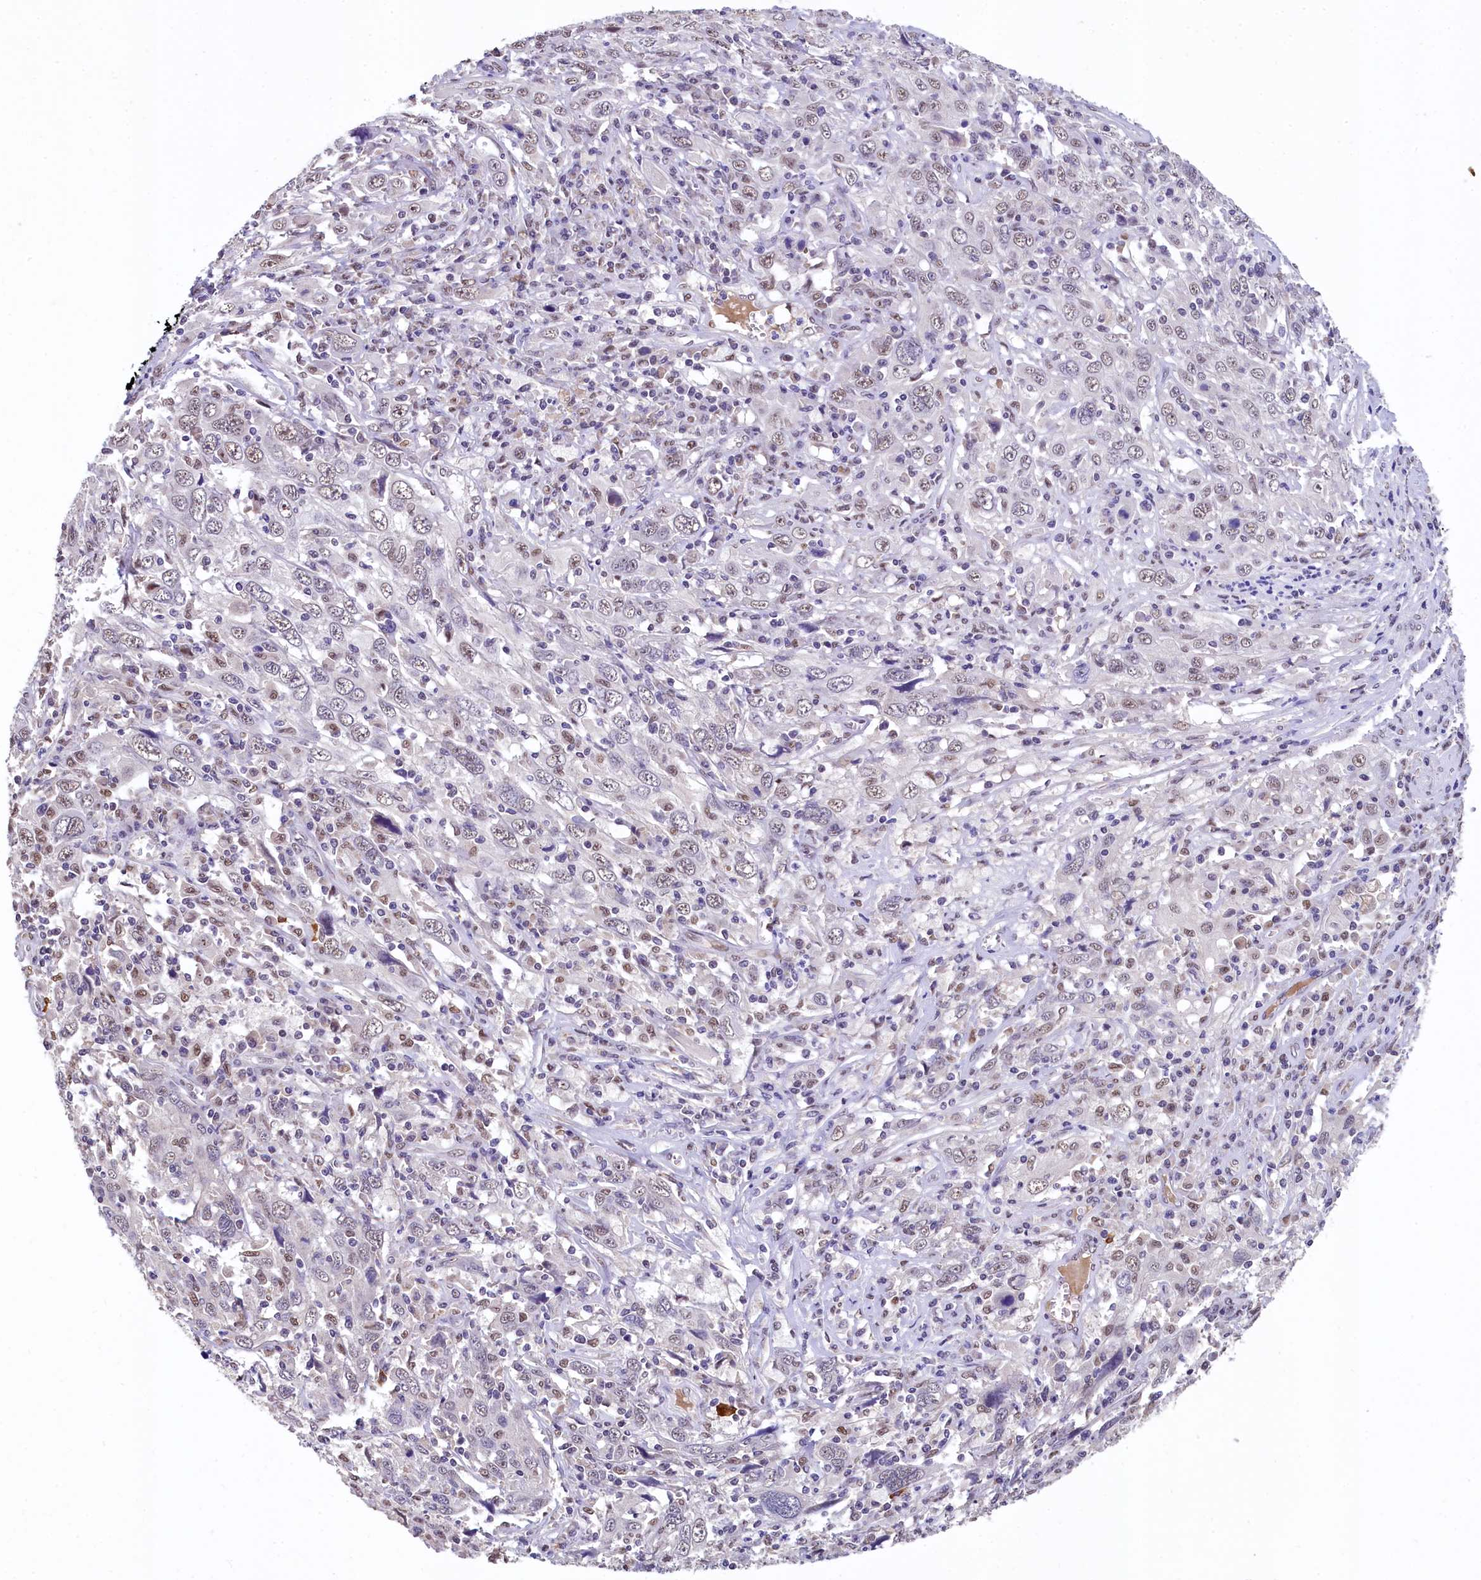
{"staining": {"intensity": "negative", "quantity": "none", "location": "none"}, "tissue": "cervical cancer", "cell_type": "Tumor cells", "image_type": "cancer", "snomed": [{"axis": "morphology", "description": "Squamous cell carcinoma, NOS"}, {"axis": "topography", "description": "Cervix"}], "caption": "This photomicrograph is of cervical cancer stained with immunohistochemistry to label a protein in brown with the nuclei are counter-stained blue. There is no staining in tumor cells. (DAB IHC, high magnification).", "gene": "HECTD4", "patient": {"sex": "female", "age": 46}}